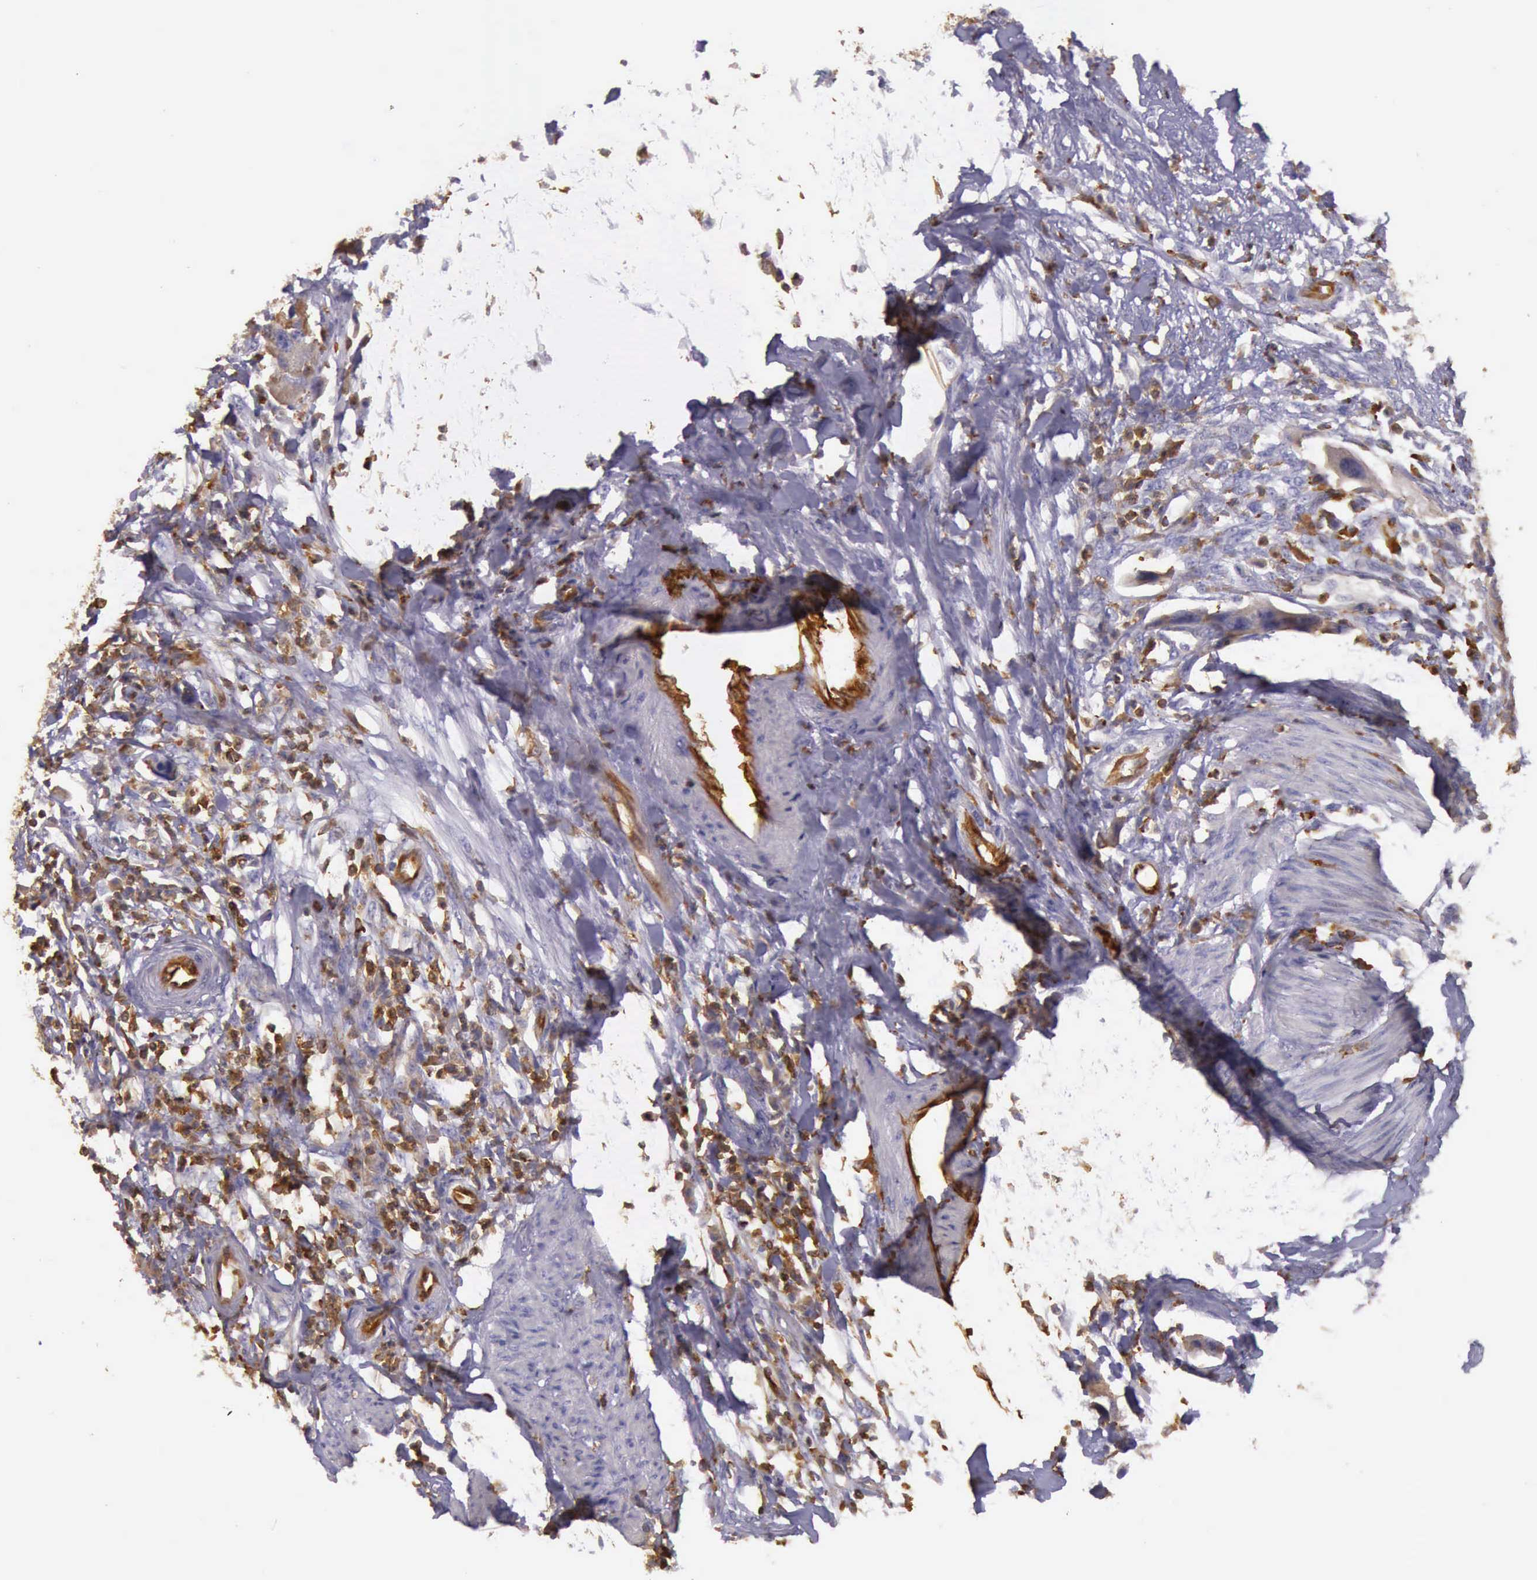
{"staining": {"intensity": "weak", "quantity": ">75%", "location": "cytoplasmic/membranous"}, "tissue": "urothelial cancer", "cell_type": "Tumor cells", "image_type": "cancer", "snomed": [{"axis": "morphology", "description": "Urothelial carcinoma, High grade"}, {"axis": "topography", "description": "Urinary bladder"}], "caption": "Weak cytoplasmic/membranous expression for a protein is identified in approximately >75% of tumor cells of urothelial cancer using IHC.", "gene": "ARHGAP4", "patient": {"sex": "male", "age": 55}}